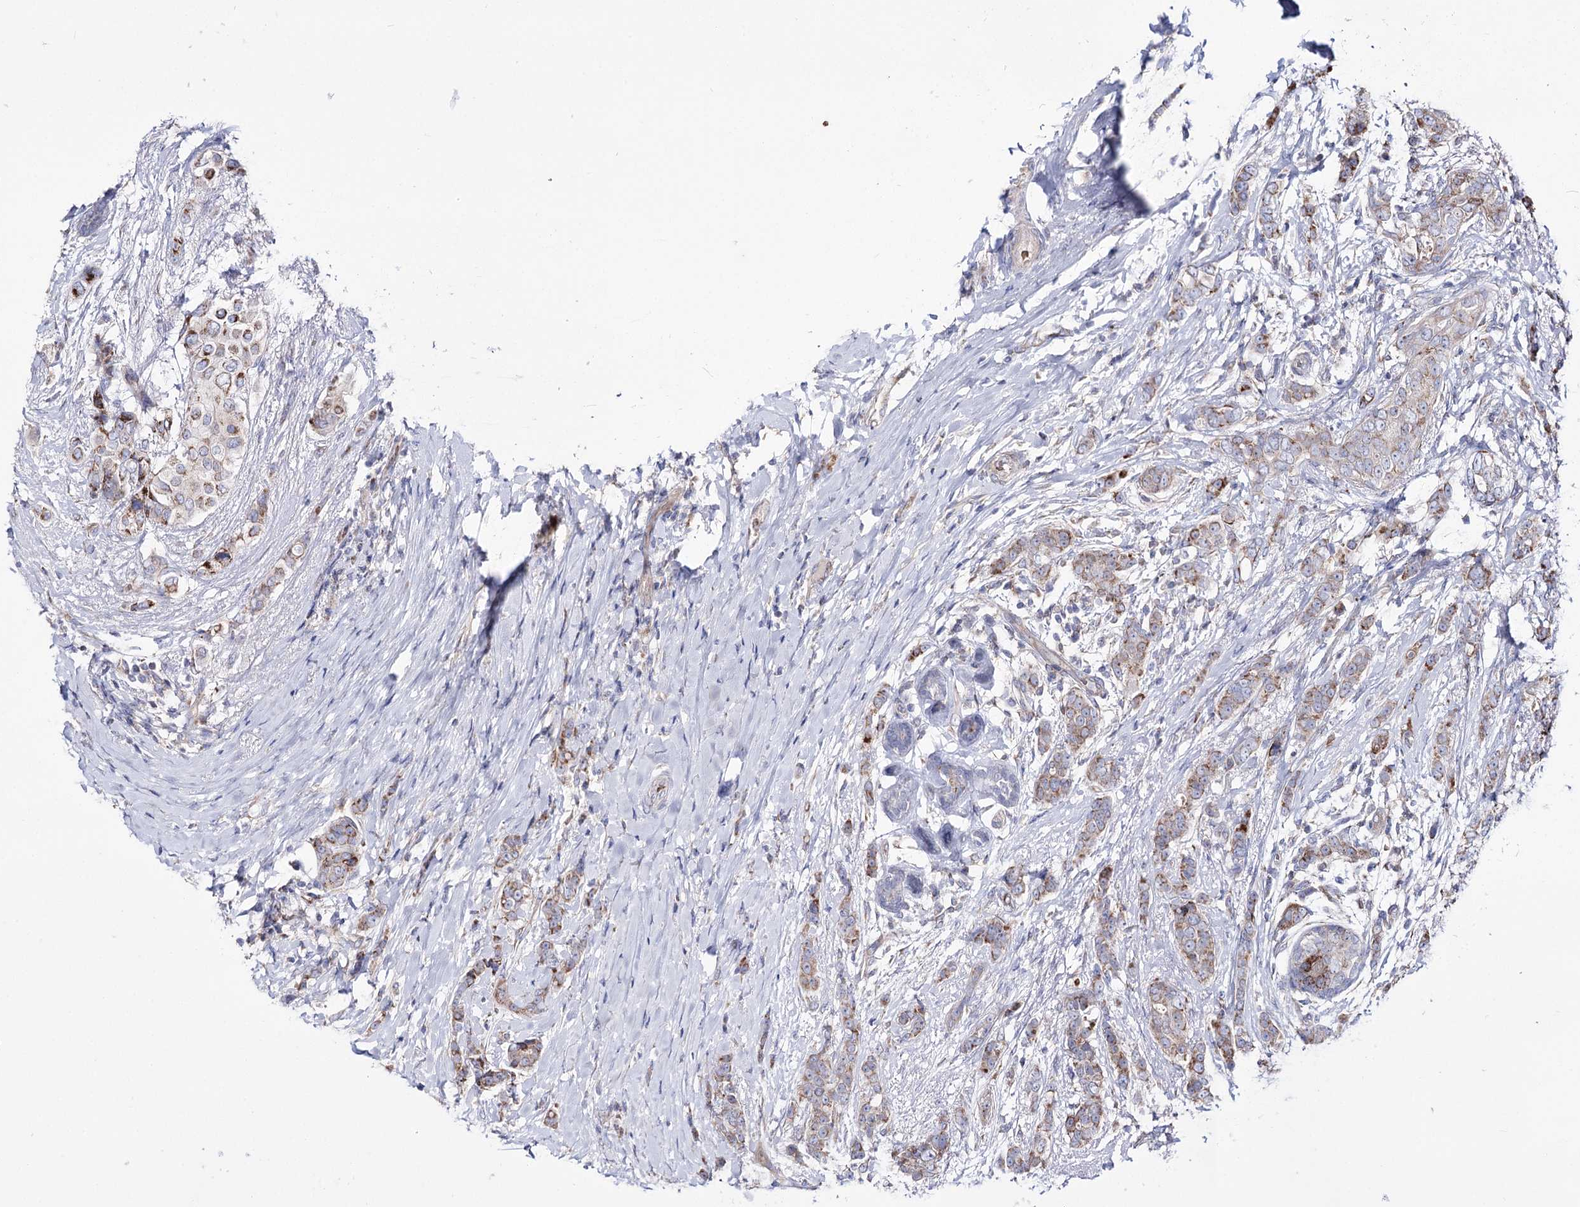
{"staining": {"intensity": "moderate", "quantity": "25%-75%", "location": "cytoplasmic/membranous"}, "tissue": "breast cancer", "cell_type": "Tumor cells", "image_type": "cancer", "snomed": [{"axis": "morphology", "description": "Lobular carcinoma"}, {"axis": "topography", "description": "Breast"}], "caption": "Human breast lobular carcinoma stained with a brown dye displays moderate cytoplasmic/membranous positive positivity in about 25%-75% of tumor cells.", "gene": "OSBPL5", "patient": {"sex": "female", "age": 51}}